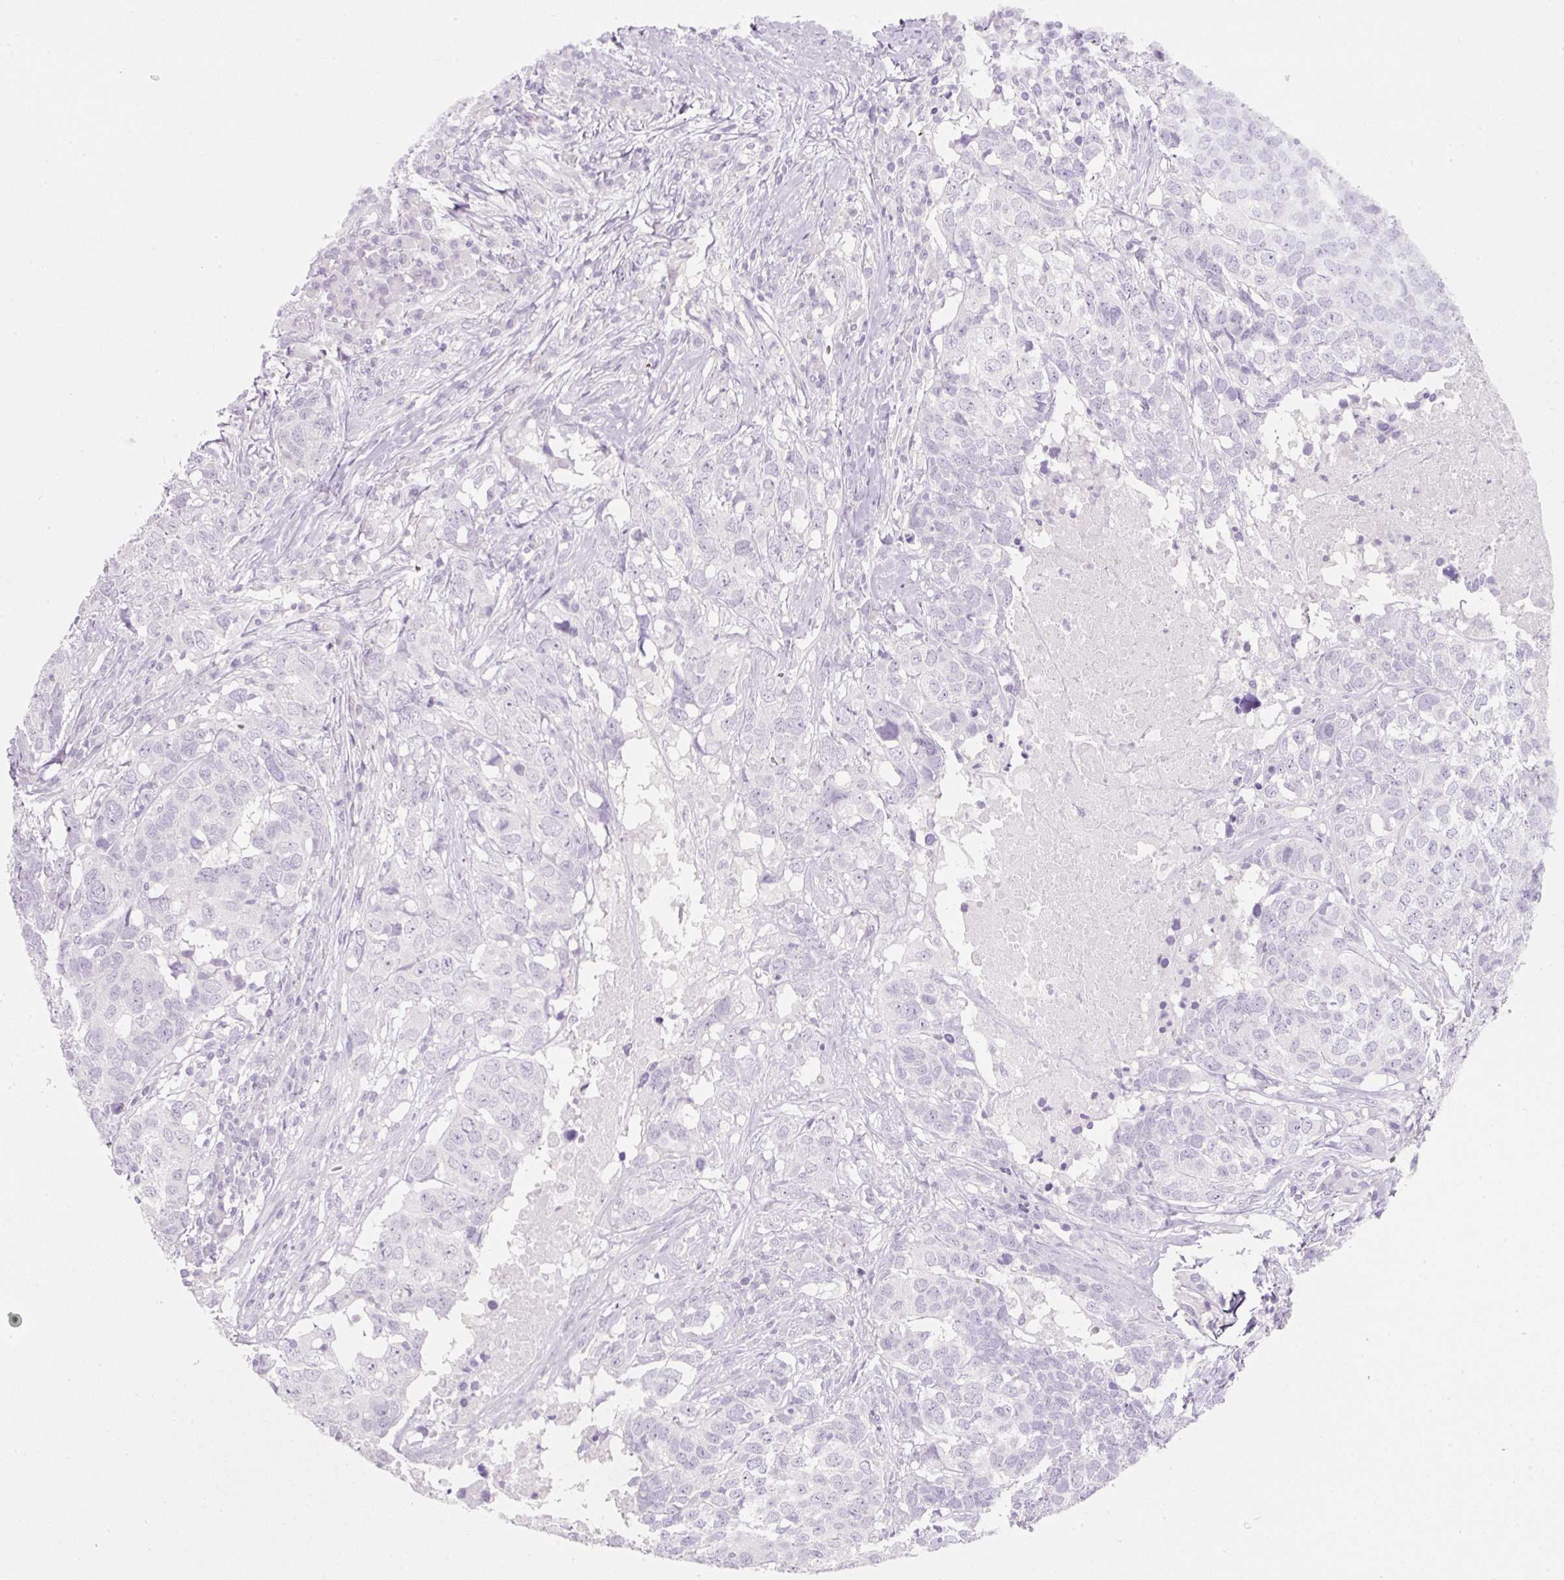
{"staining": {"intensity": "negative", "quantity": "none", "location": "none"}, "tissue": "head and neck cancer", "cell_type": "Tumor cells", "image_type": "cancer", "snomed": [{"axis": "morphology", "description": "Squamous cell carcinoma, NOS"}, {"axis": "topography", "description": "Head-Neck"}], "caption": "Protein analysis of head and neck cancer (squamous cell carcinoma) displays no significant staining in tumor cells.", "gene": "SLC2A2", "patient": {"sex": "male", "age": 66}}